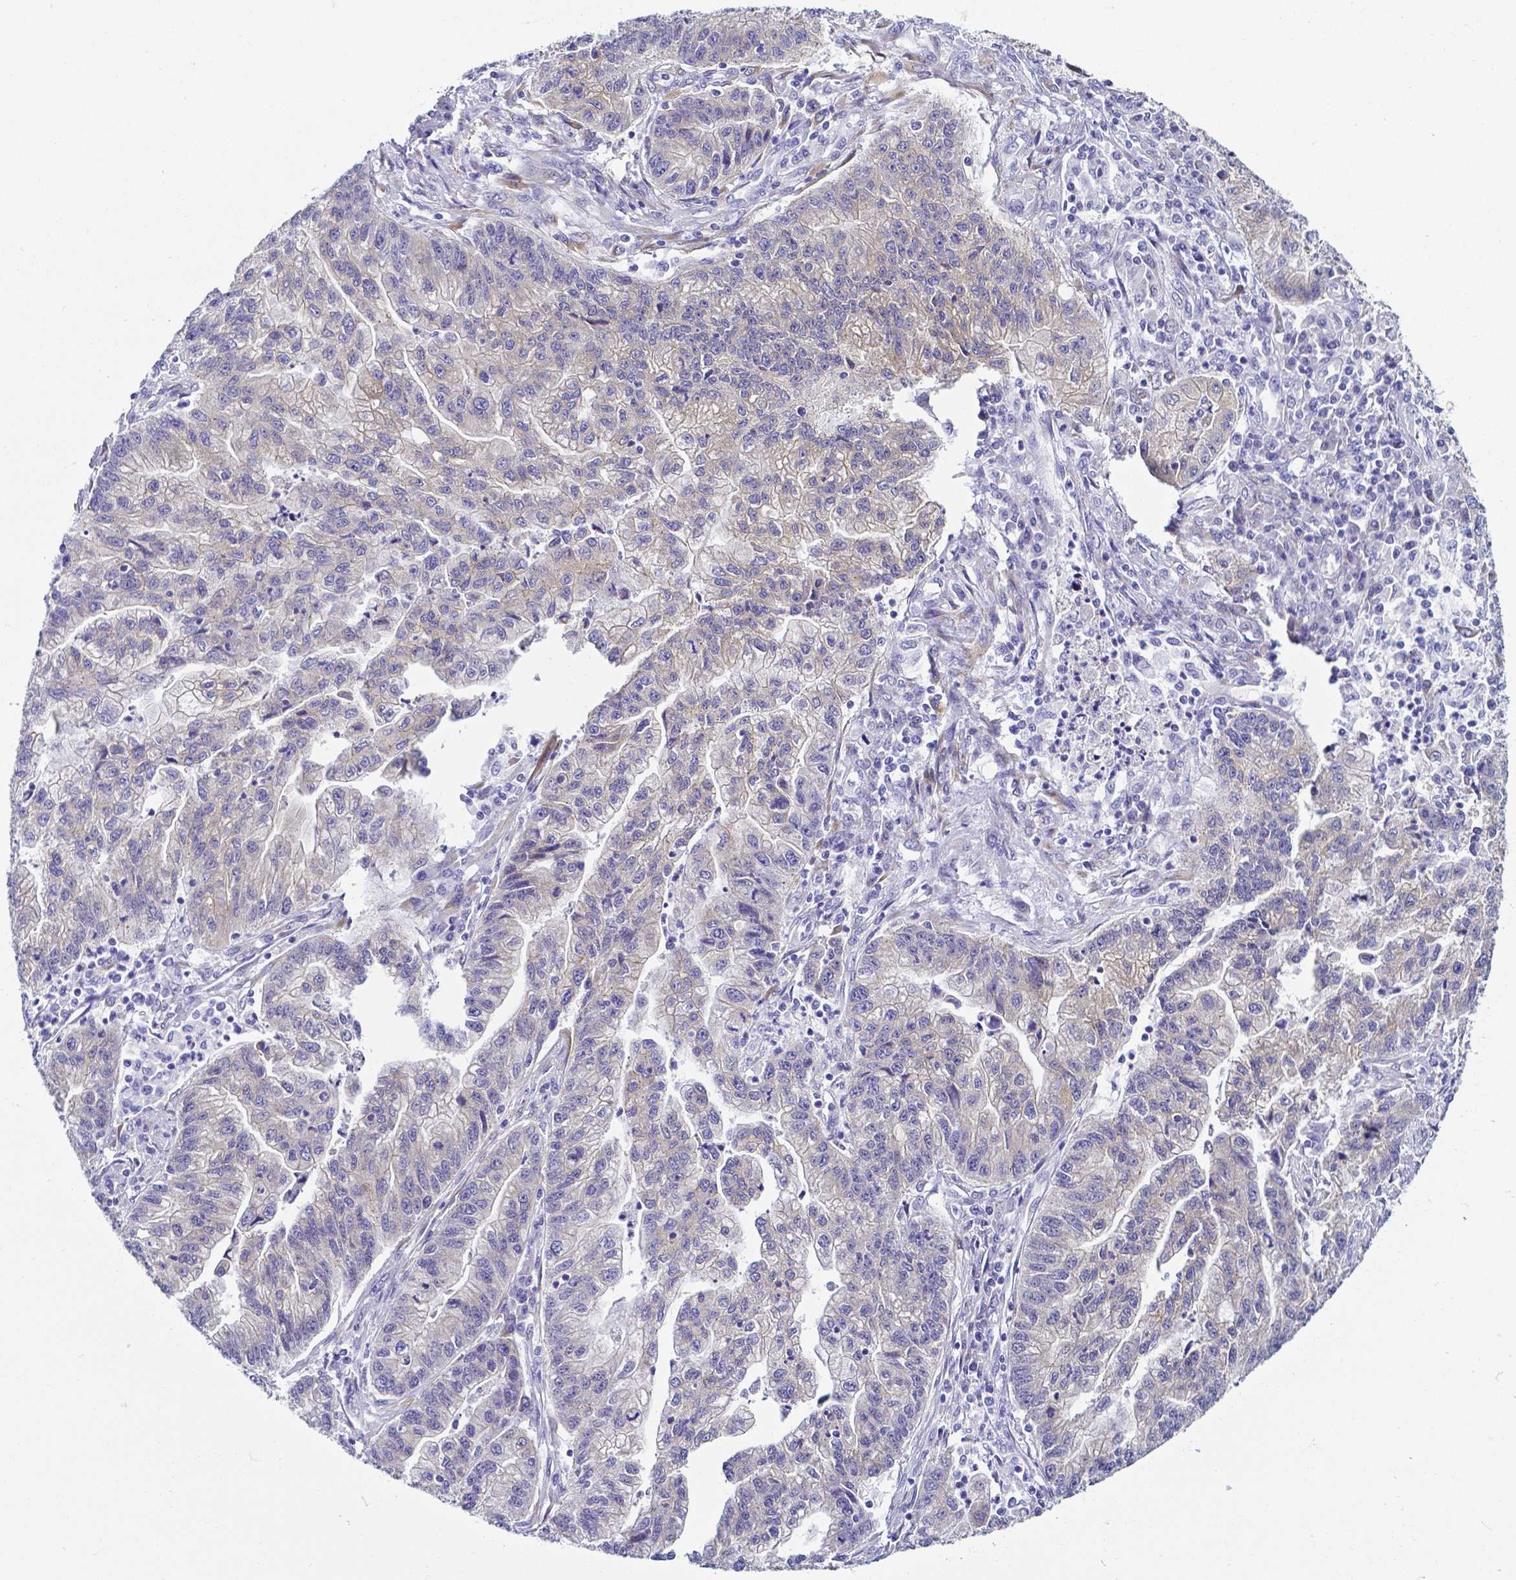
{"staining": {"intensity": "weak", "quantity": "<25%", "location": "cytoplasmic/membranous"}, "tissue": "stomach cancer", "cell_type": "Tumor cells", "image_type": "cancer", "snomed": [{"axis": "morphology", "description": "Adenocarcinoma, NOS"}, {"axis": "topography", "description": "Stomach"}], "caption": "Stomach cancer (adenocarcinoma) stained for a protein using IHC displays no positivity tumor cells.", "gene": "FAM83G", "patient": {"sex": "male", "age": 83}}